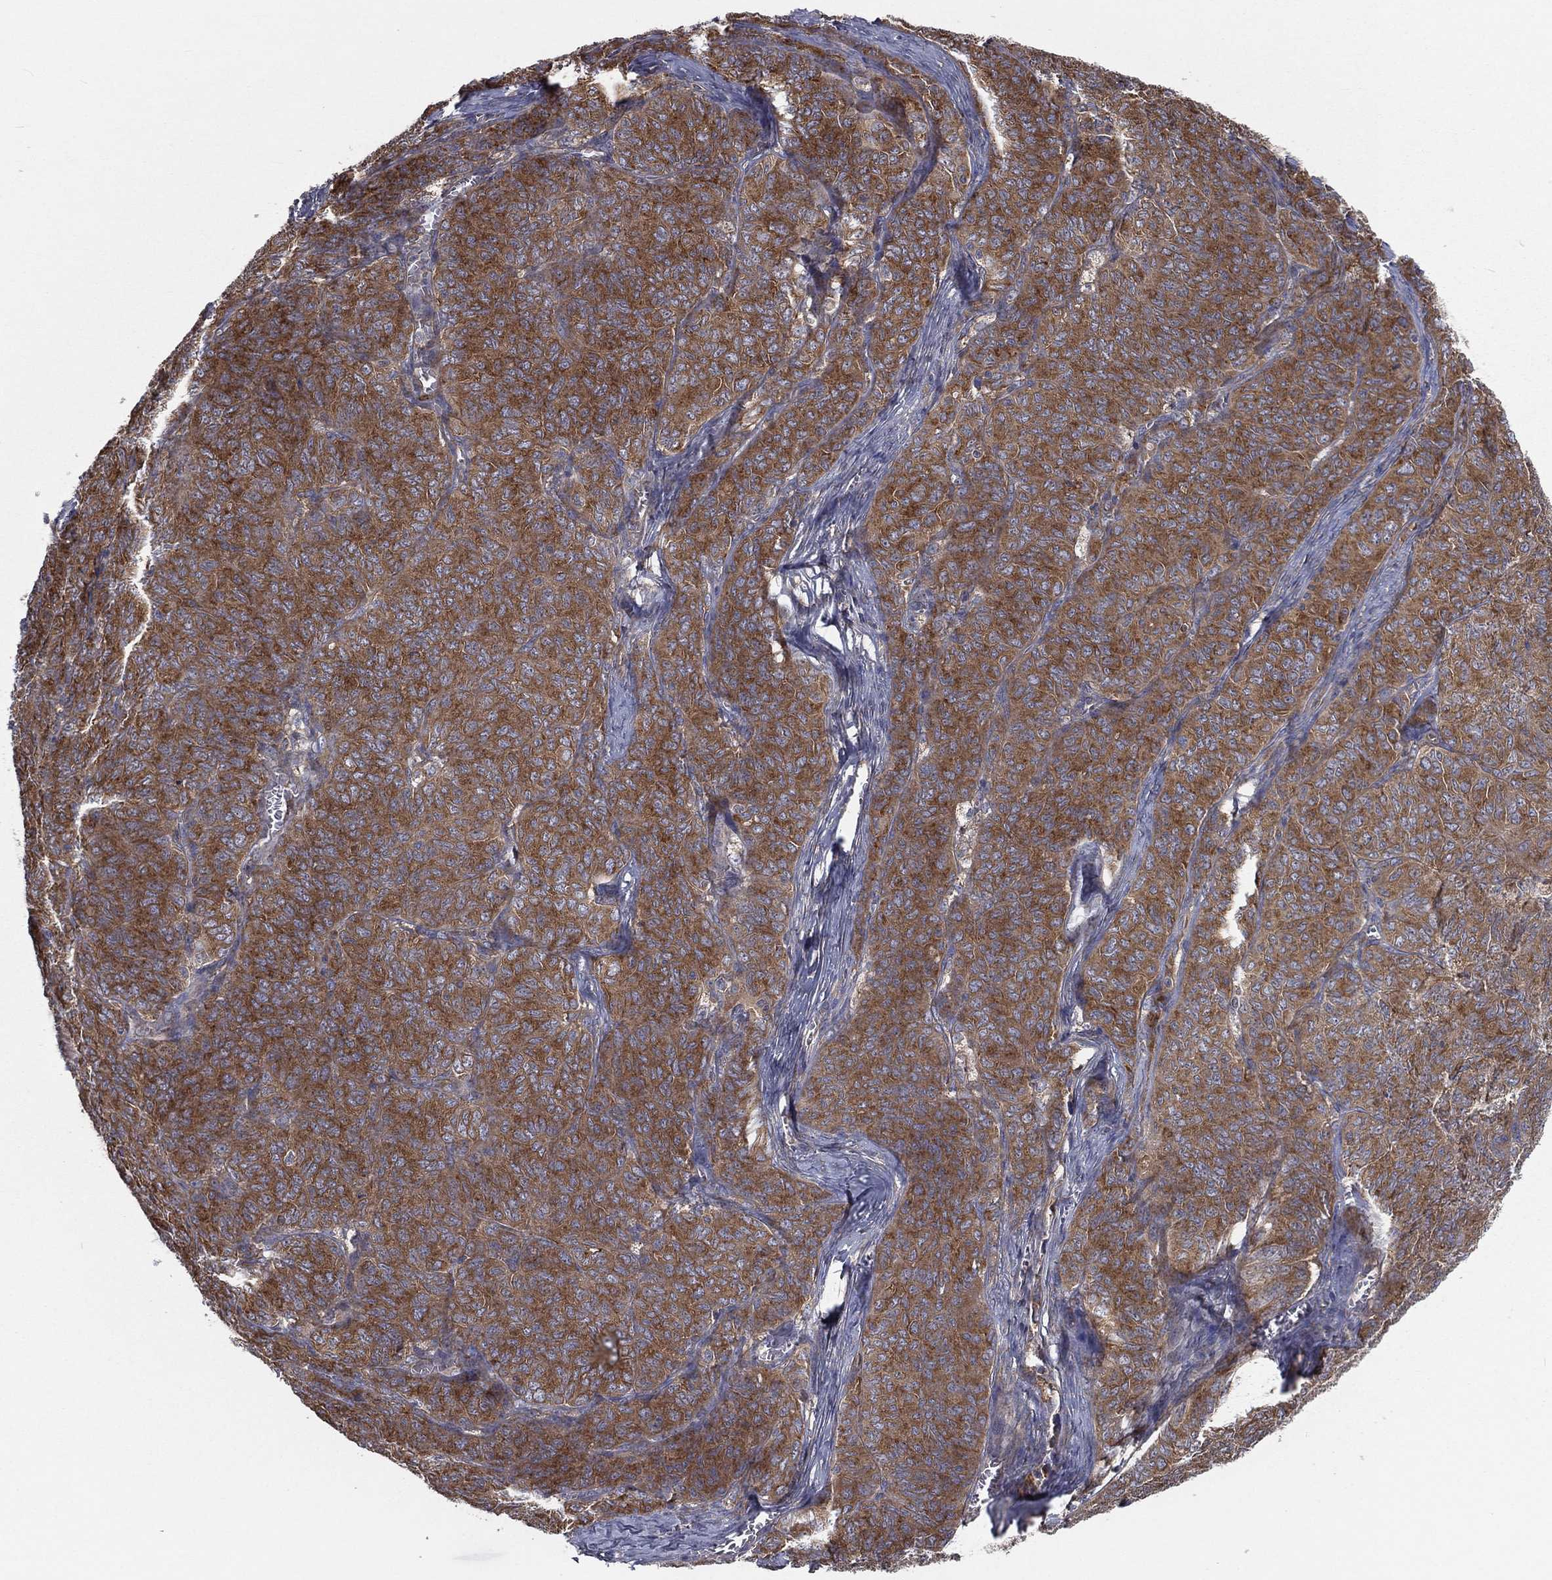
{"staining": {"intensity": "strong", "quantity": ">75%", "location": "cytoplasmic/membranous"}, "tissue": "ovarian cancer", "cell_type": "Tumor cells", "image_type": "cancer", "snomed": [{"axis": "morphology", "description": "Carcinoma, endometroid"}, {"axis": "topography", "description": "Ovary"}], "caption": "Protein analysis of ovarian cancer tissue reveals strong cytoplasmic/membranous positivity in about >75% of tumor cells. The staining is performed using DAB brown chromogen to label protein expression. The nuclei are counter-stained blue using hematoxylin.", "gene": "EIF2B5", "patient": {"sex": "female", "age": 80}}